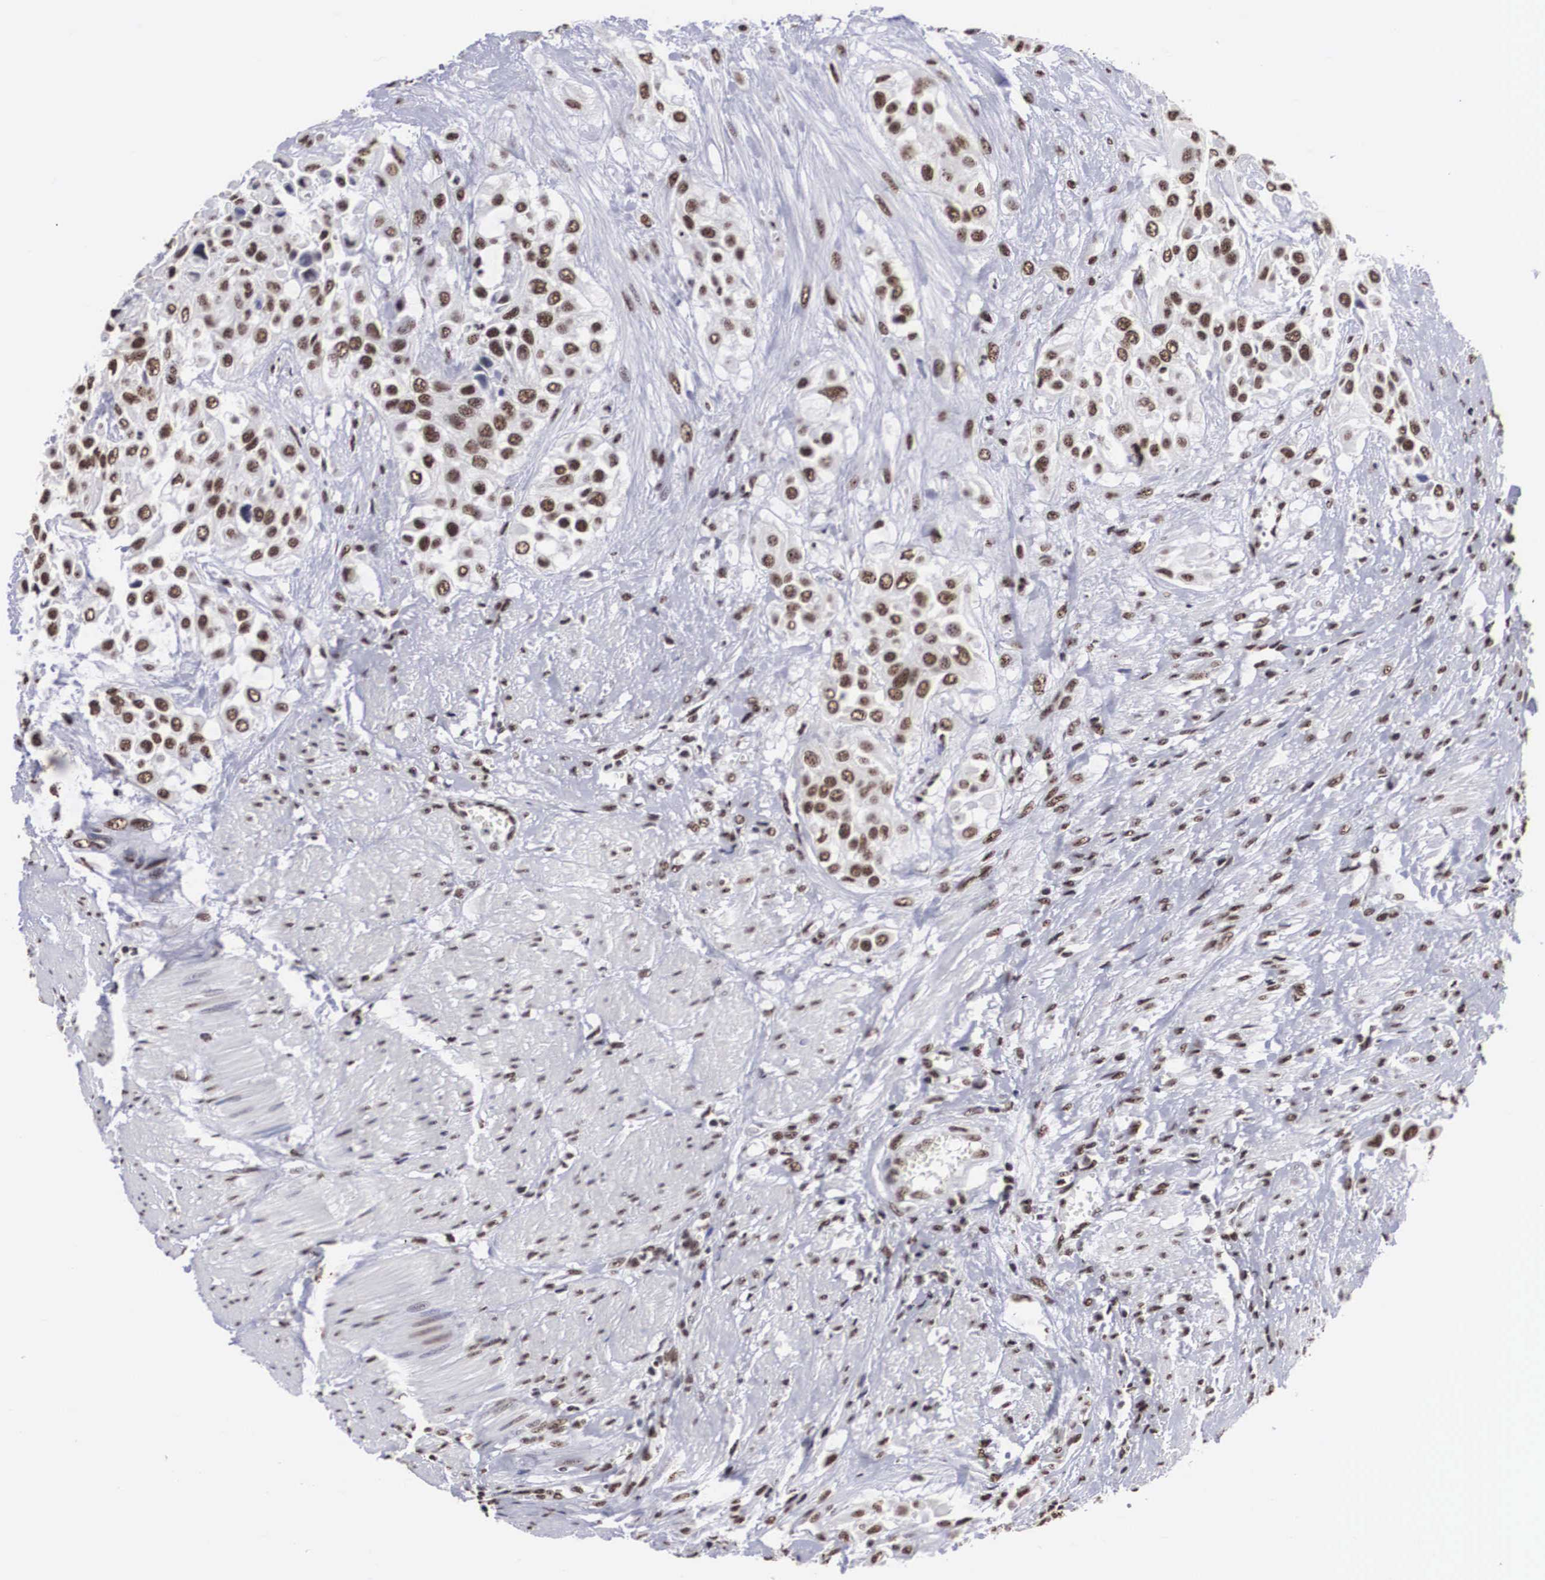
{"staining": {"intensity": "moderate", "quantity": ">75%", "location": "nuclear"}, "tissue": "urothelial cancer", "cell_type": "Tumor cells", "image_type": "cancer", "snomed": [{"axis": "morphology", "description": "Urothelial carcinoma, High grade"}, {"axis": "topography", "description": "Urinary bladder"}], "caption": "A brown stain shows moderate nuclear staining of a protein in human urothelial cancer tumor cells.", "gene": "ACIN1", "patient": {"sex": "male", "age": 57}}